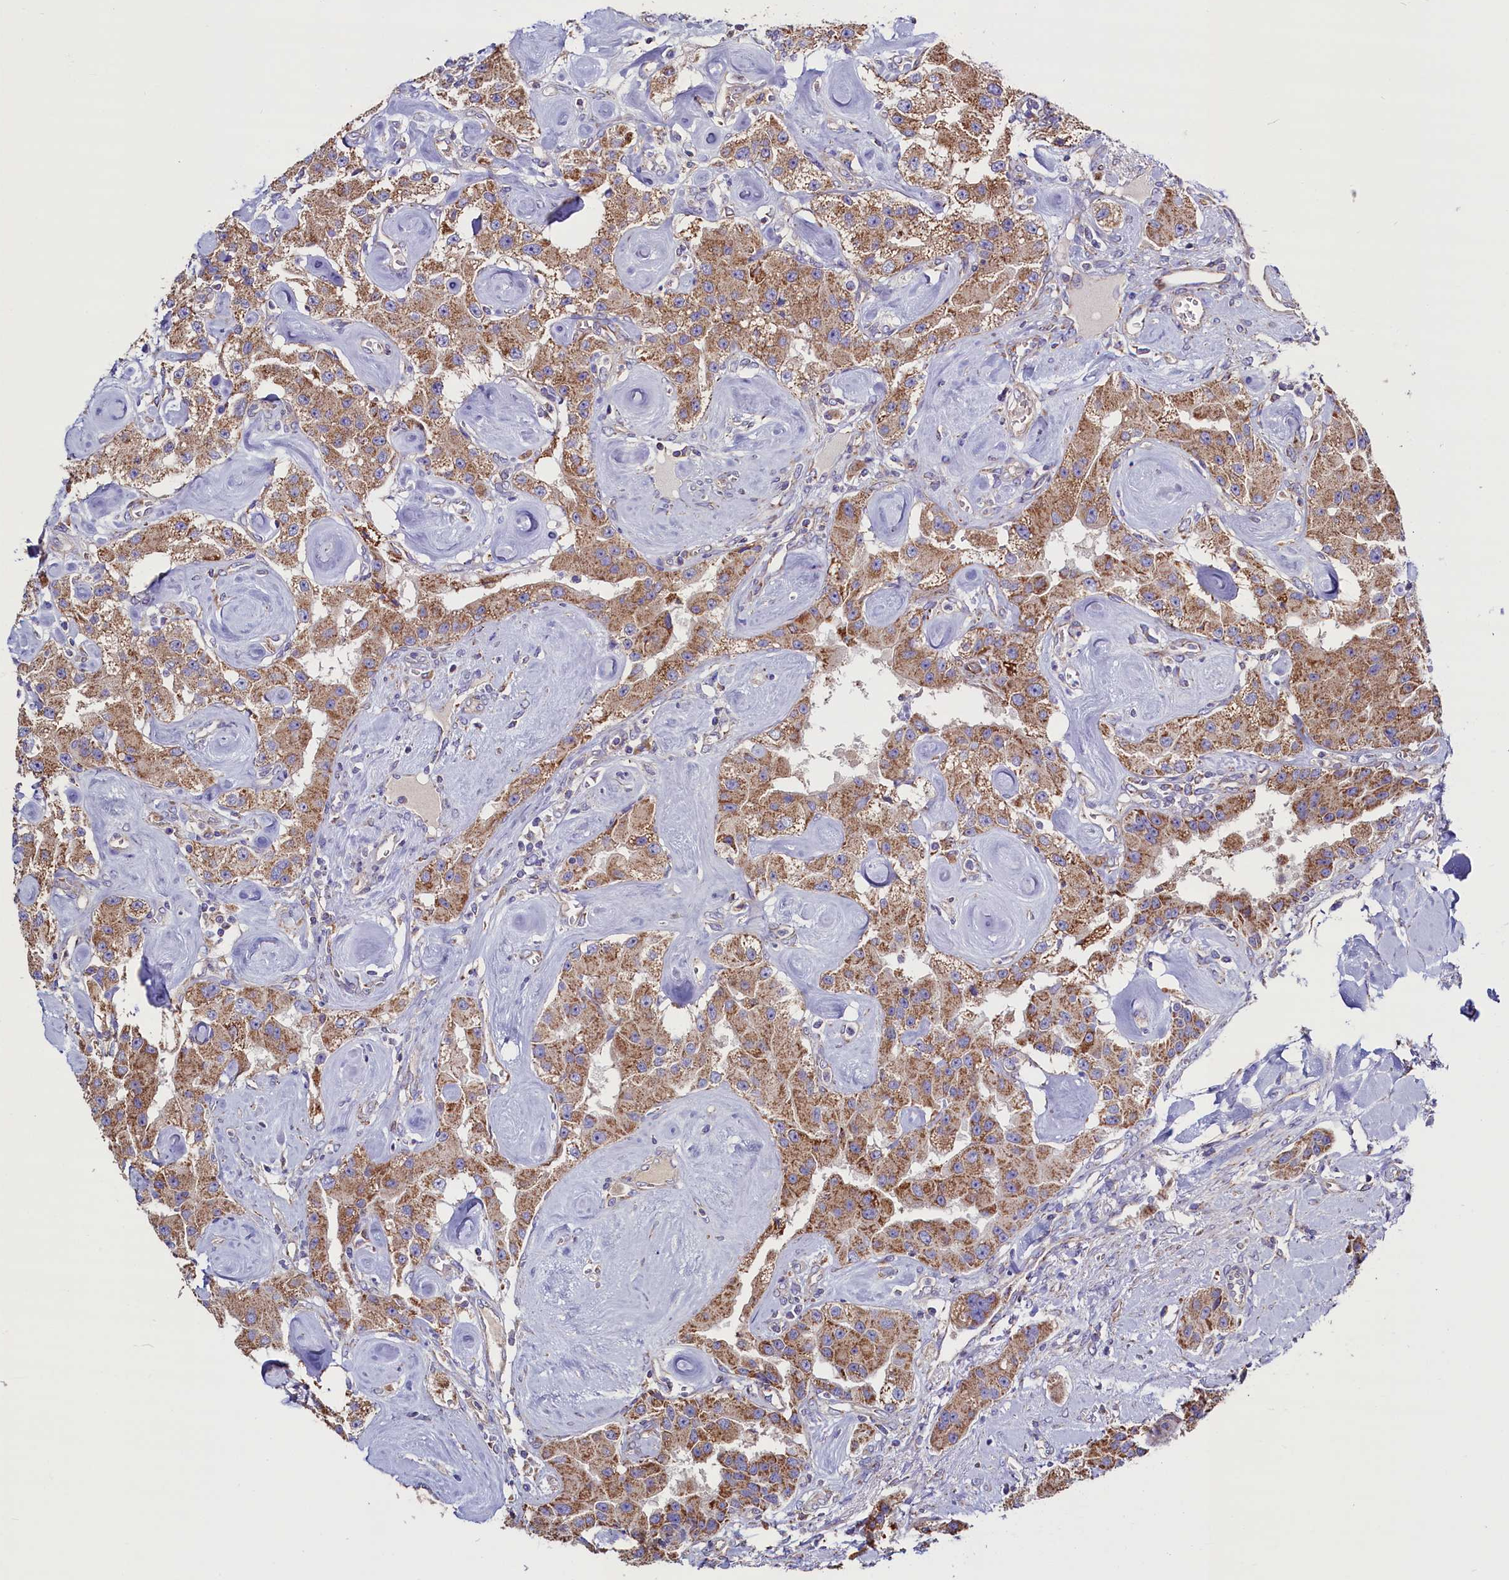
{"staining": {"intensity": "moderate", "quantity": ">75%", "location": "cytoplasmic/membranous"}, "tissue": "carcinoid", "cell_type": "Tumor cells", "image_type": "cancer", "snomed": [{"axis": "morphology", "description": "Carcinoid, malignant, NOS"}, {"axis": "topography", "description": "Pancreas"}], "caption": "An image showing moderate cytoplasmic/membranous positivity in about >75% of tumor cells in carcinoid (malignant), as visualized by brown immunohistochemical staining.", "gene": "ZSWIM1", "patient": {"sex": "male", "age": 41}}